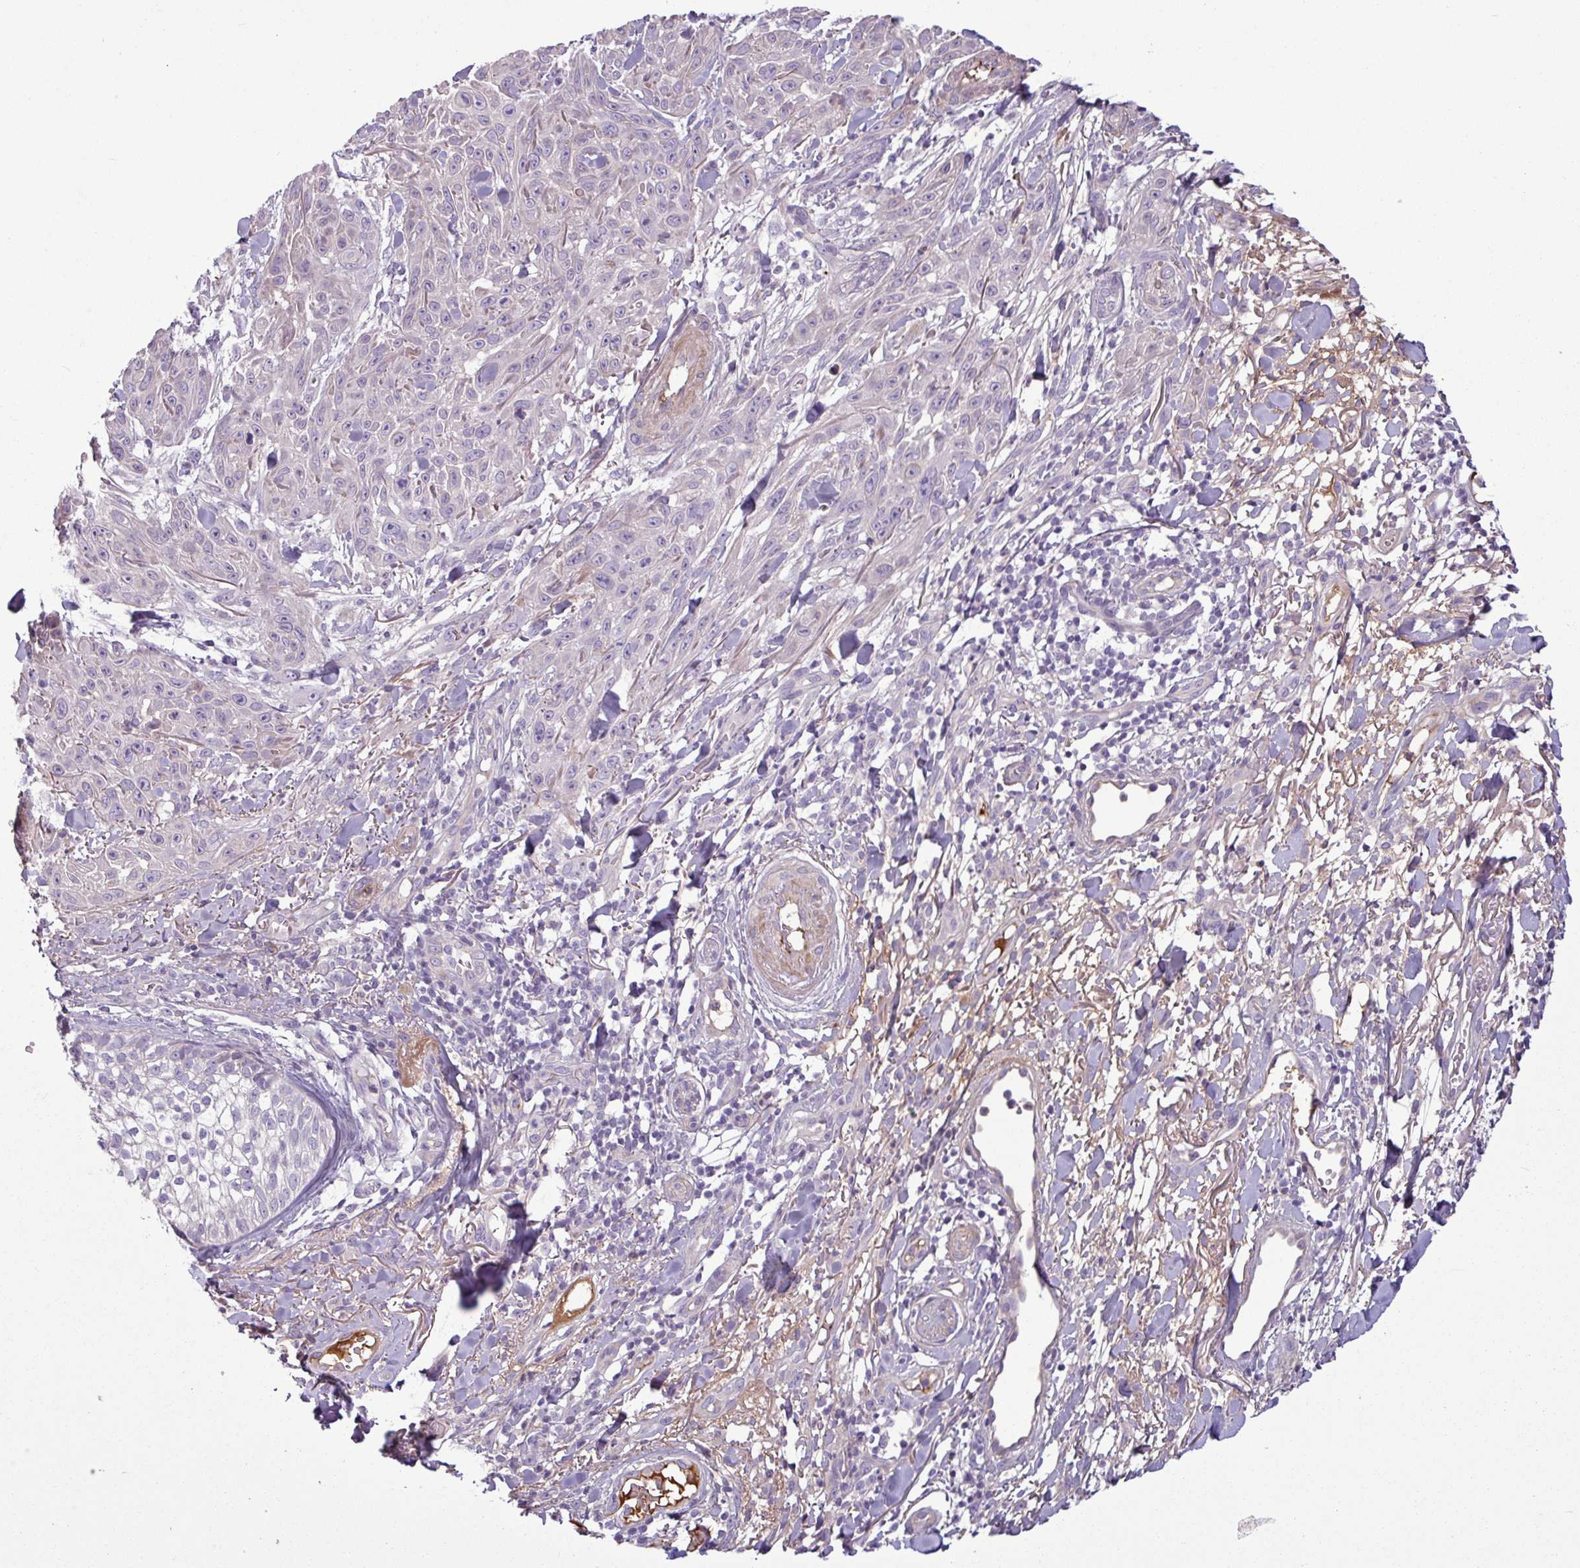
{"staining": {"intensity": "weak", "quantity": "<25%", "location": "cytoplasmic/membranous"}, "tissue": "skin cancer", "cell_type": "Tumor cells", "image_type": "cancer", "snomed": [{"axis": "morphology", "description": "Squamous cell carcinoma, NOS"}, {"axis": "topography", "description": "Skin"}], "caption": "This is a micrograph of IHC staining of squamous cell carcinoma (skin), which shows no expression in tumor cells.", "gene": "C4B", "patient": {"sex": "male", "age": 86}}